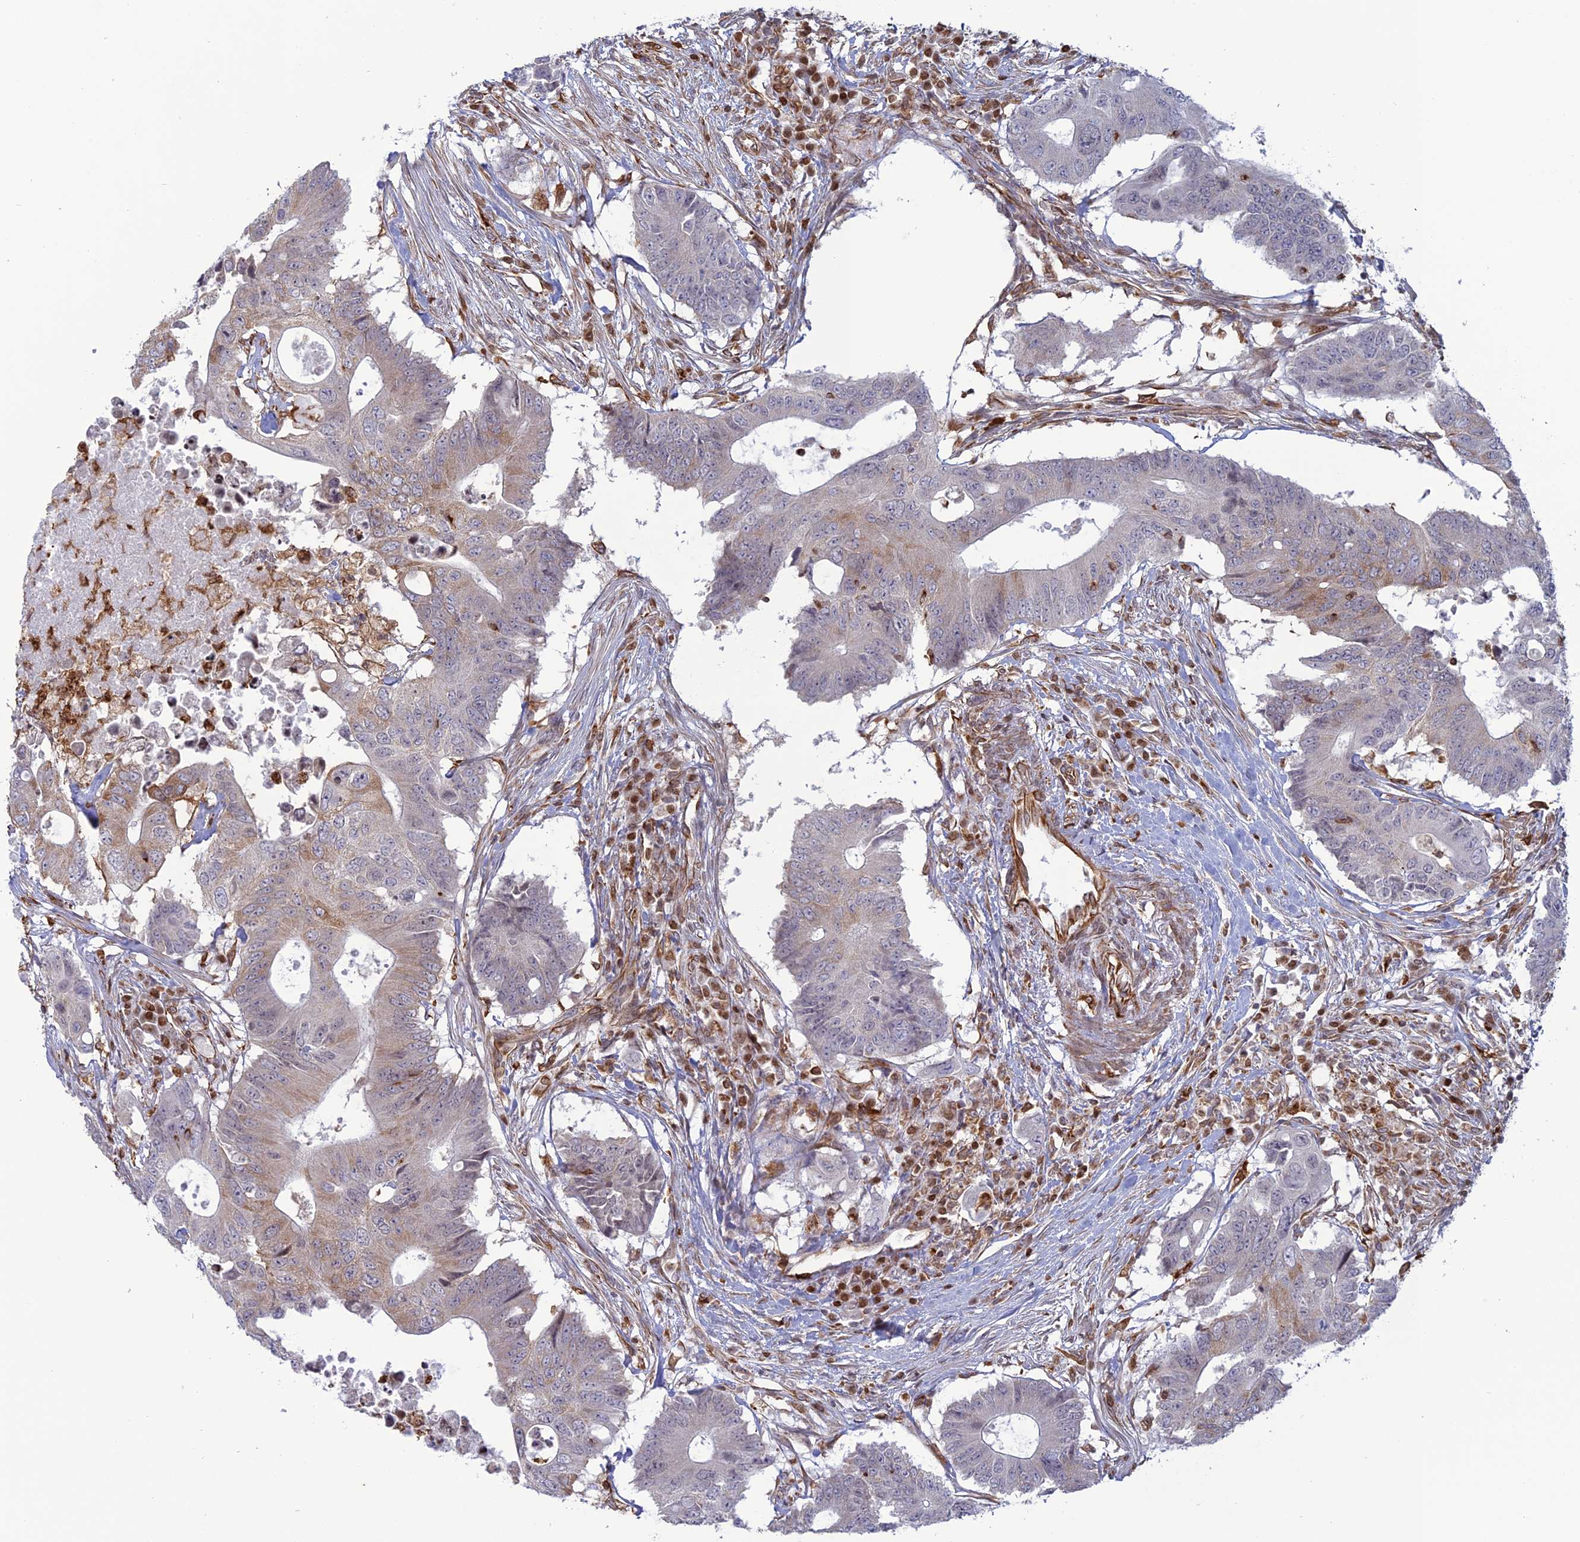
{"staining": {"intensity": "moderate", "quantity": "<25%", "location": "cytoplasmic/membranous"}, "tissue": "colorectal cancer", "cell_type": "Tumor cells", "image_type": "cancer", "snomed": [{"axis": "morphology", "description": "Adenocarcinoma, NOS"}, {"axis": "topography", "description": "Colon"}], "caption": "The histopathology image reveals staining of colorectal cancer, revealing moderate cytoplasmic/membranous protein expression (brown color) within tumor cells.", "gene": "APOBR", "patient": {"sex": "male", "age": 71}}